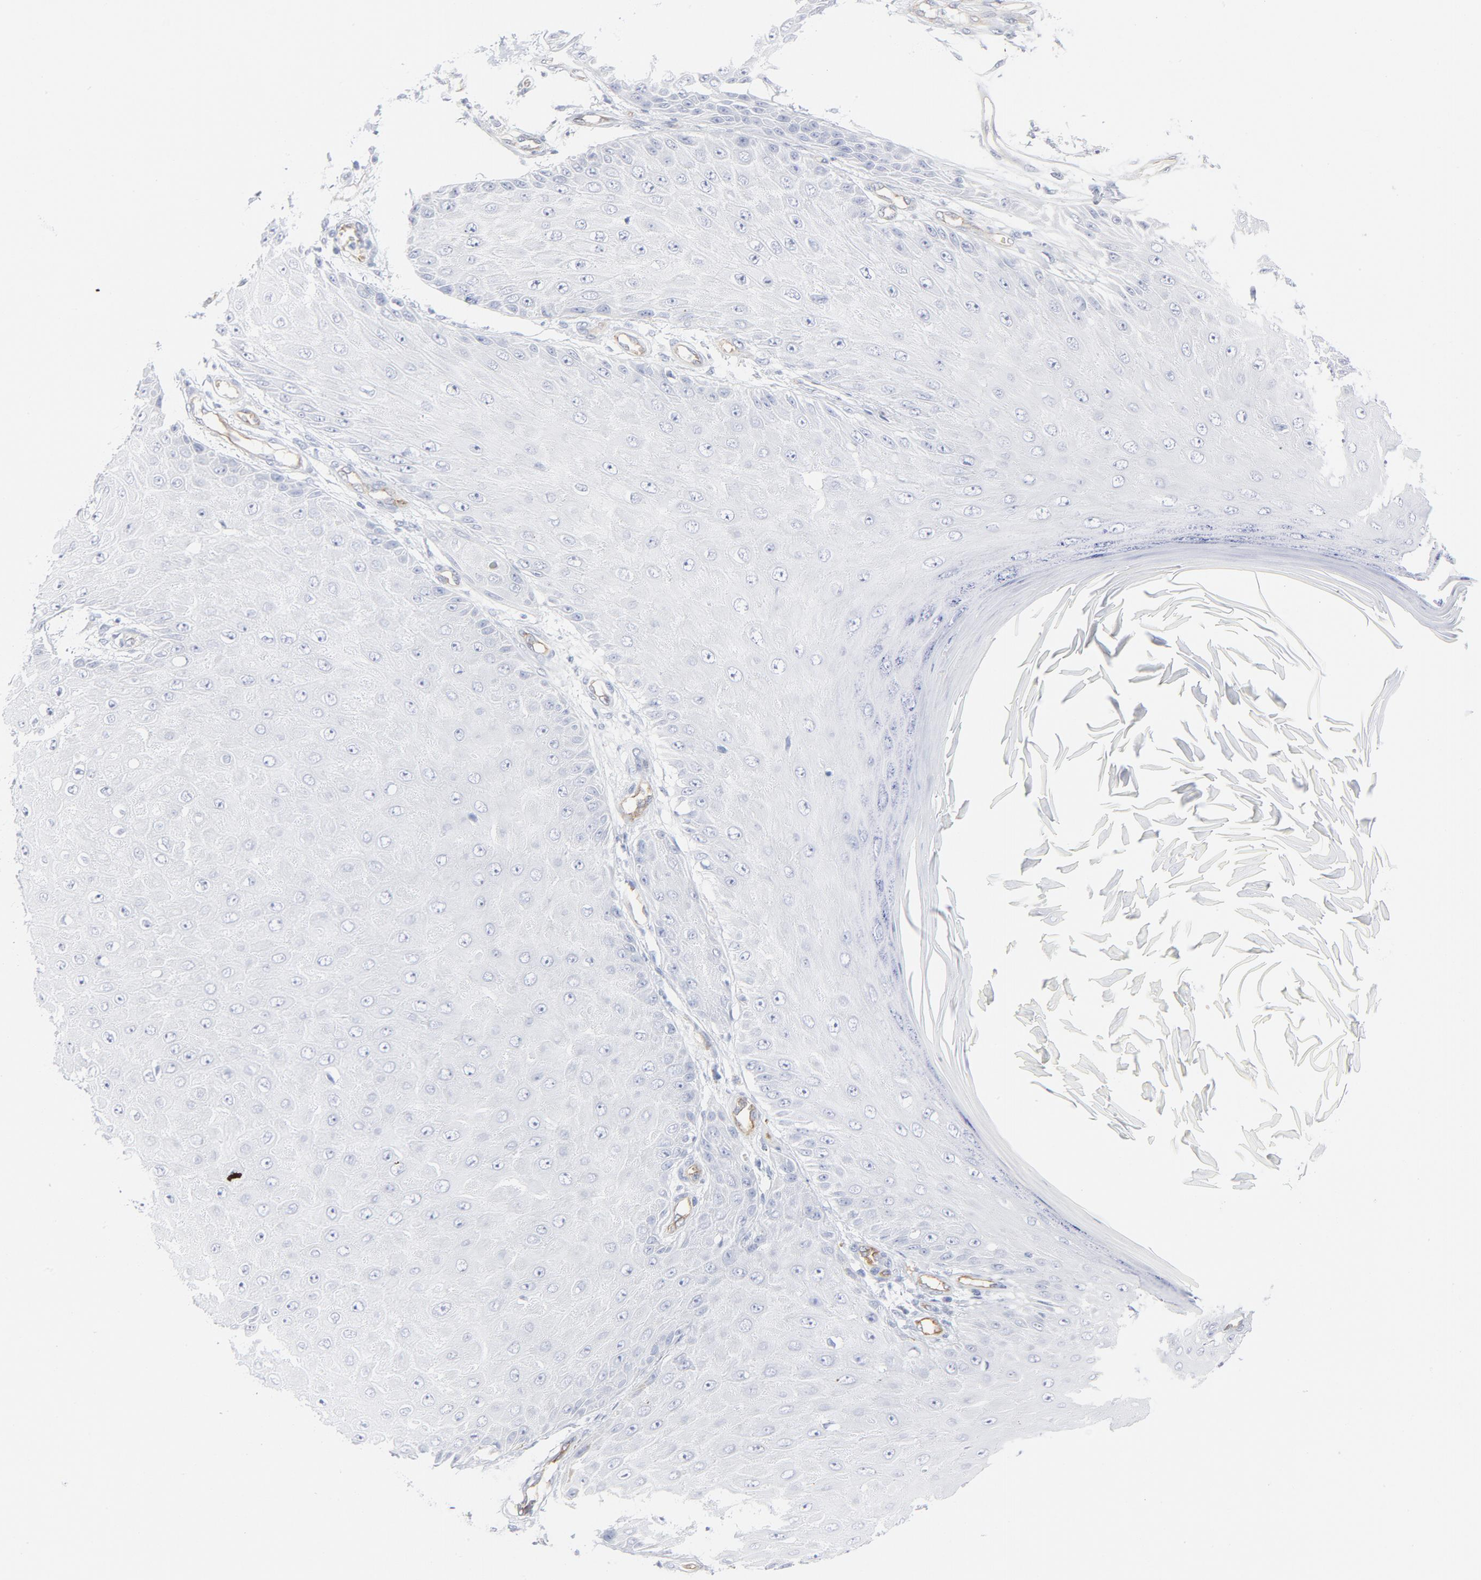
{"staining": {"intensity": "negative", "quantity": "none", "location": "none"}, "tissue": "skin cancer", "cell_type": "Tumor cells", "image_type": "cancer", "snomed": [{"axis": "morphology", "description": "Squamous cell carcinoma, NOS"}, {"axis": "topography", "description": "Skin"}], "caption": "This histopathology image is of skin cancer stained with immunohistochemistry (IHC) to label a protein in brown with the nuclei are counter-stained blue. There is no expression in tumor cells.", "gene": "SHANK3", "patient": {"sex": "female", "age": 40}}